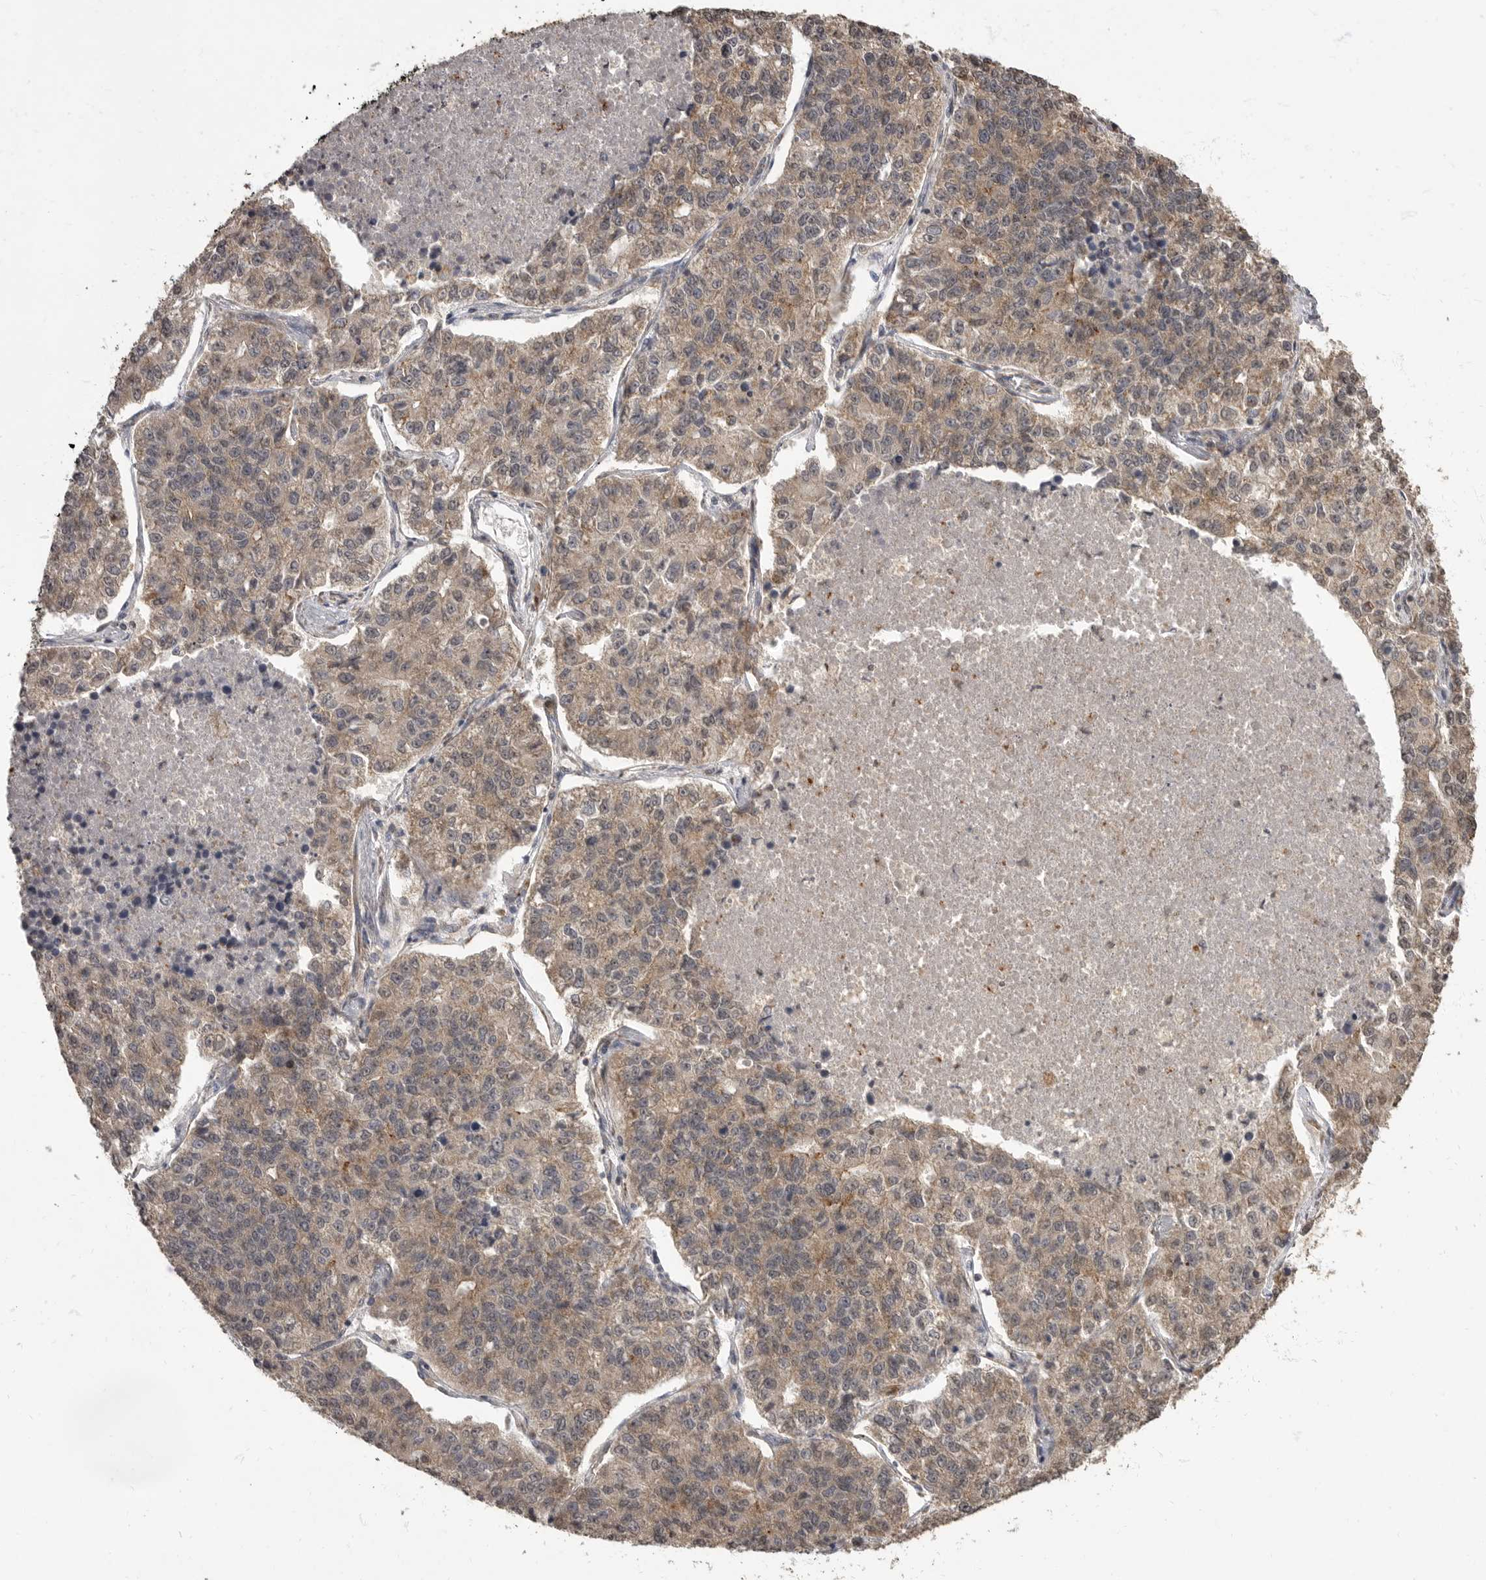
{"staining": {"intensity": "weak", "quantity": ">75%", "location": "cytoplasmic/membranous"}, "tissue": "lung cancer", "cell_type": "Tumor cells", "image_type": "cancer", "snomed": [{"axis": "morphology", "description": "Adenocarcinoma, NOS"}, {"axis": "topography", "description": "Lung"}], "caption": "Immunohistochemistry (IHC) image of neoplastic tissue: lung cancer stained using immunohistochemistry demonstrates low levels of weak protein expression localized specifically in the cytoplasmic/membranous of tumor cells, appearing as a cytoplasmic/membranous brown color.", "gene": "MAFG", "patient": {"sex": "male", "age": 49}}